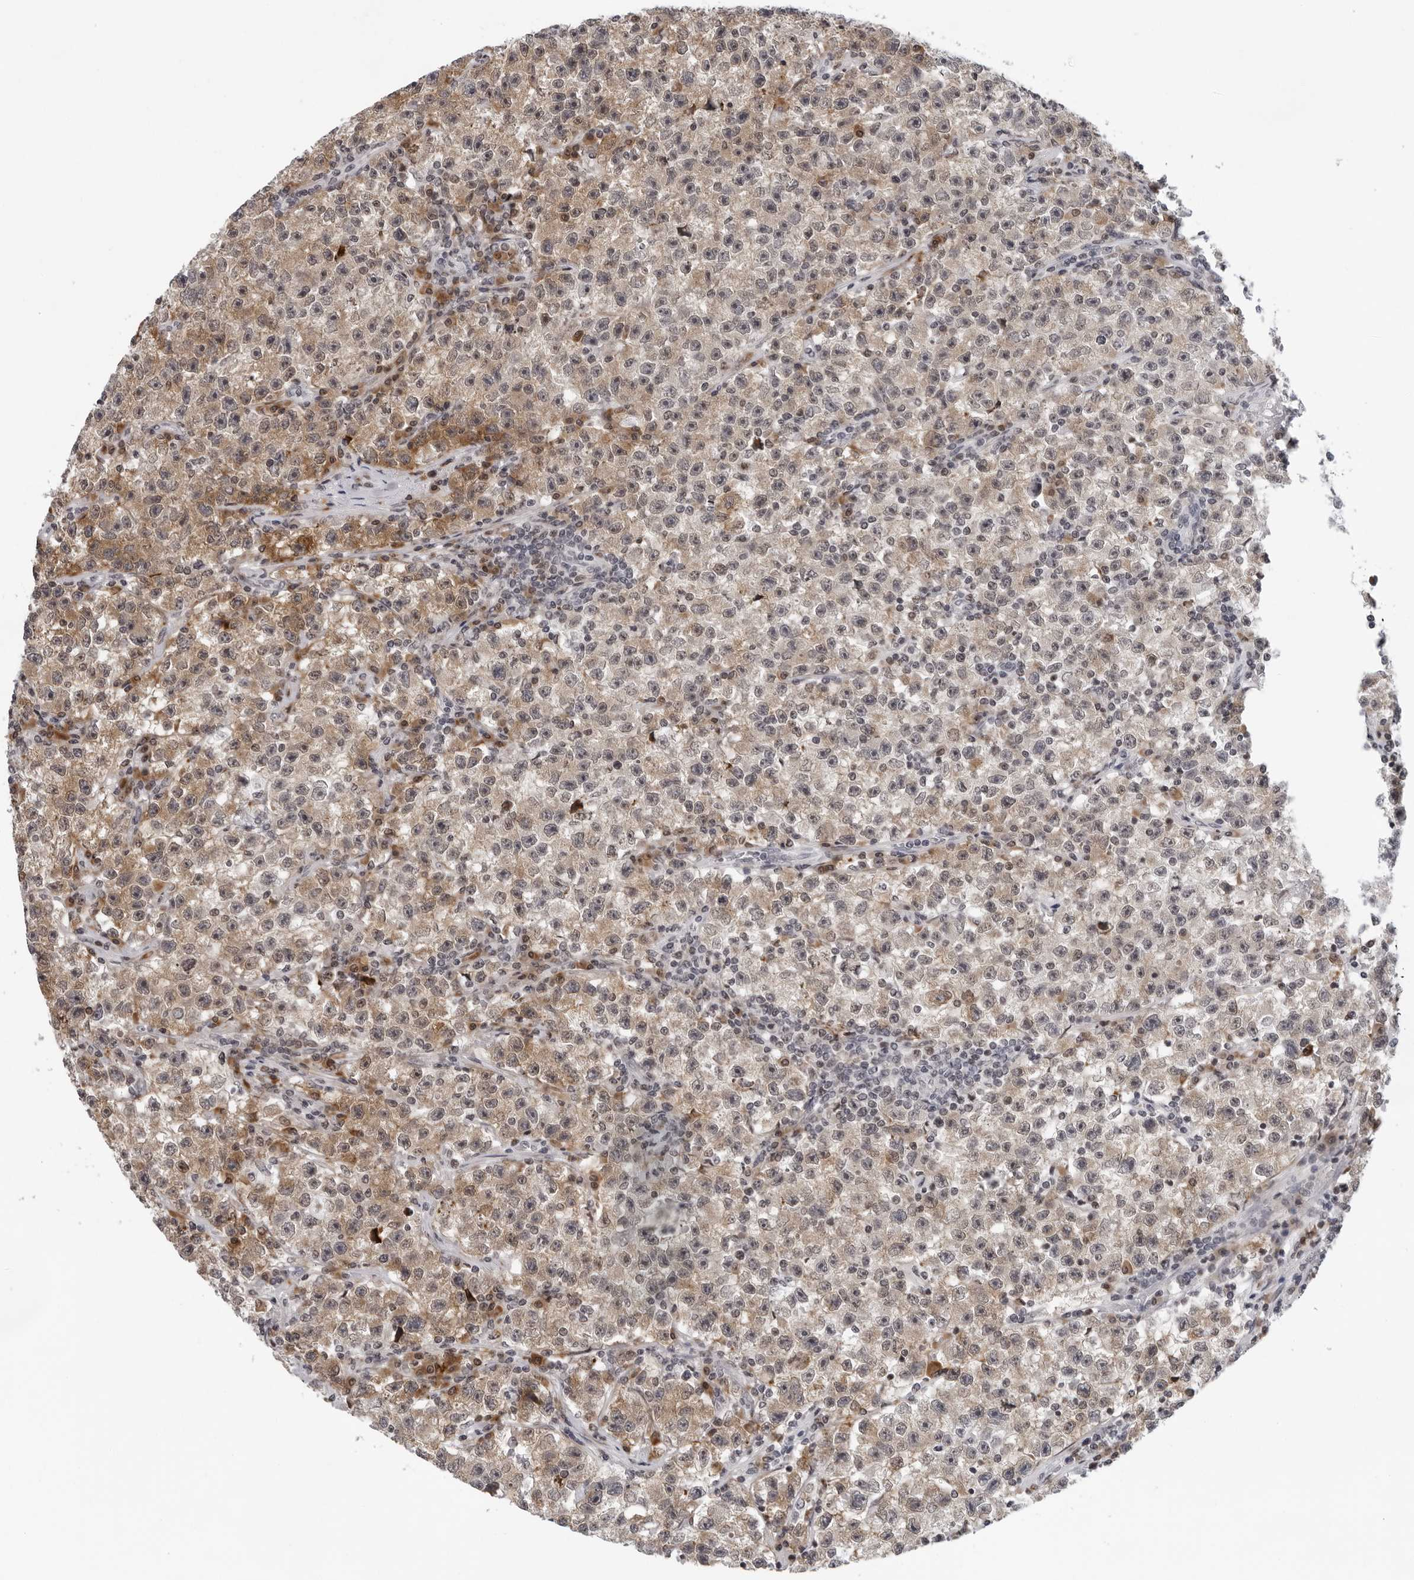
{"staining": {"intensity": "moderate", "quantity": "25%-75%", "location": "cytoplasmic/membranous"}, "tissue": "testis cancer", "cell_type": "Tumor cells", "image_type": "cancer", "snomed": [{"axis": "morphology", "description": "Seminoma, NOS"}, {"axis": "topography", "description": "Testis"}], "caption": "The image reveals staining of testis cancer, revealing moderate cytoplasmic/membranous protein expression (brown color) within tumor cells. Nuclei are stained in blue.", "gene": "PIP4K2C", "patient": {"sex": "male", "age": 22}}